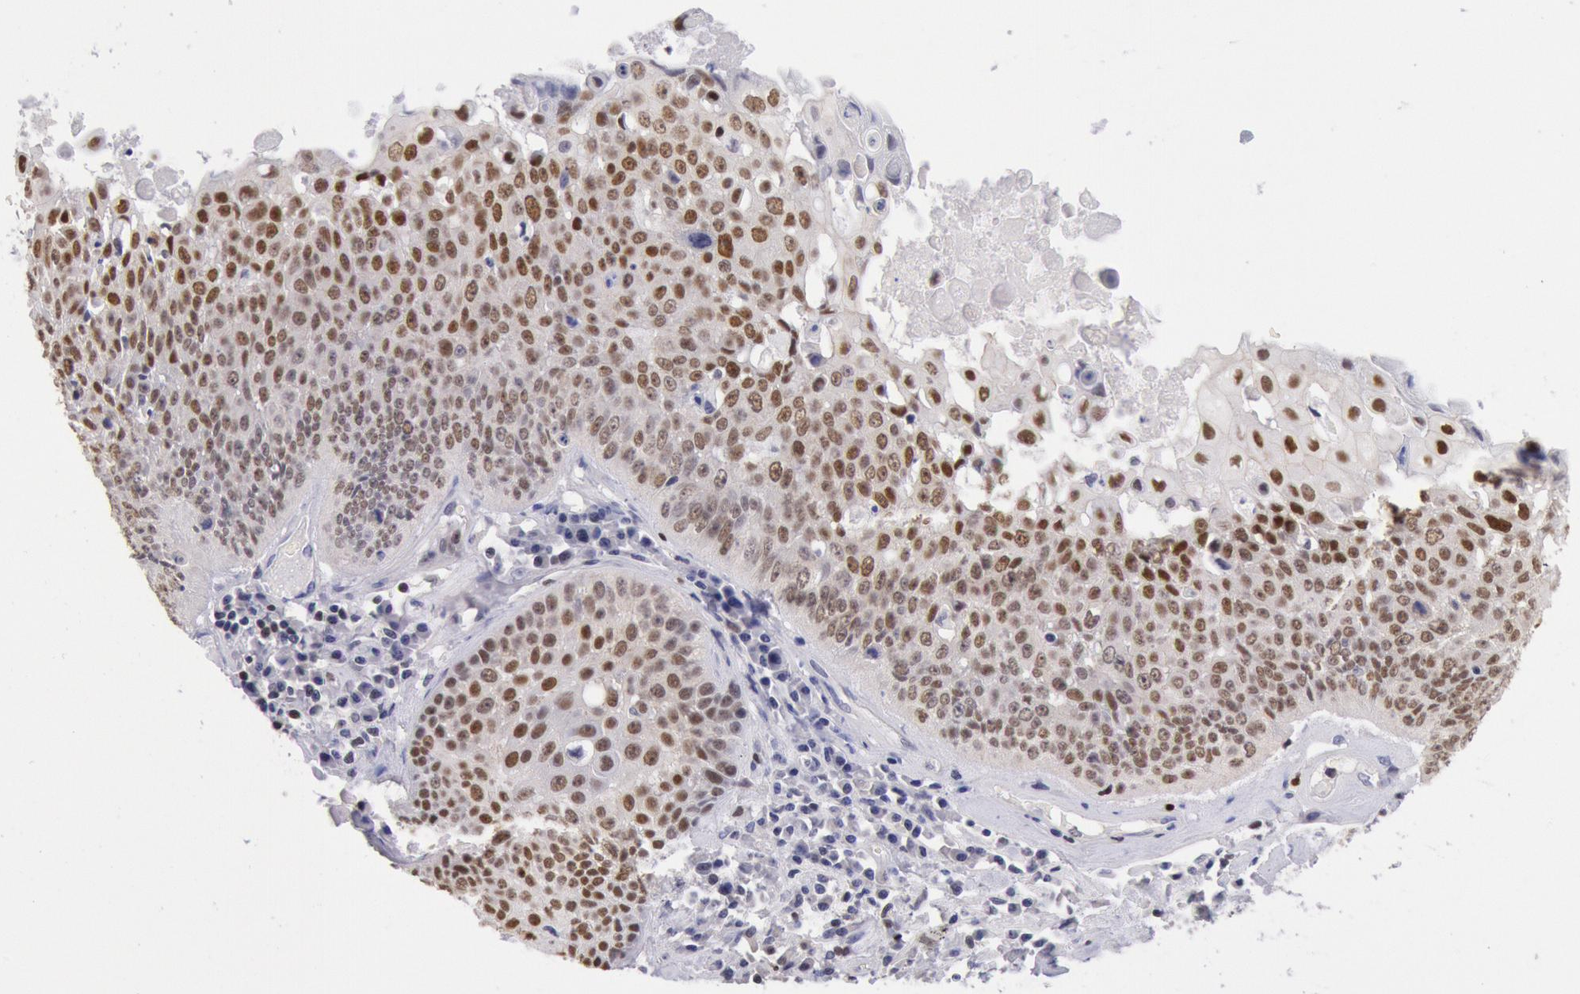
{"staining": {"intensity": "strong", "quantity": "25%-75%", "location": "nuclear"}, "tissue": "lung cancer", "cell_type": "Tumor cells", "image_type": "cancer", "snomed": [{"axis": "morphology", "description": "Adenocarcinoma, NOS"}, {"axis": "topography", "description": "Lung"}], "caption": "This image exhibits immunohistochemistry (IHC) staining of lung cancer, with high strong nuclear positivity in about 25%-75% of tumor cells.", "gene": "RPS6KA5", "patient": {"sex": "male", "age": 60}}